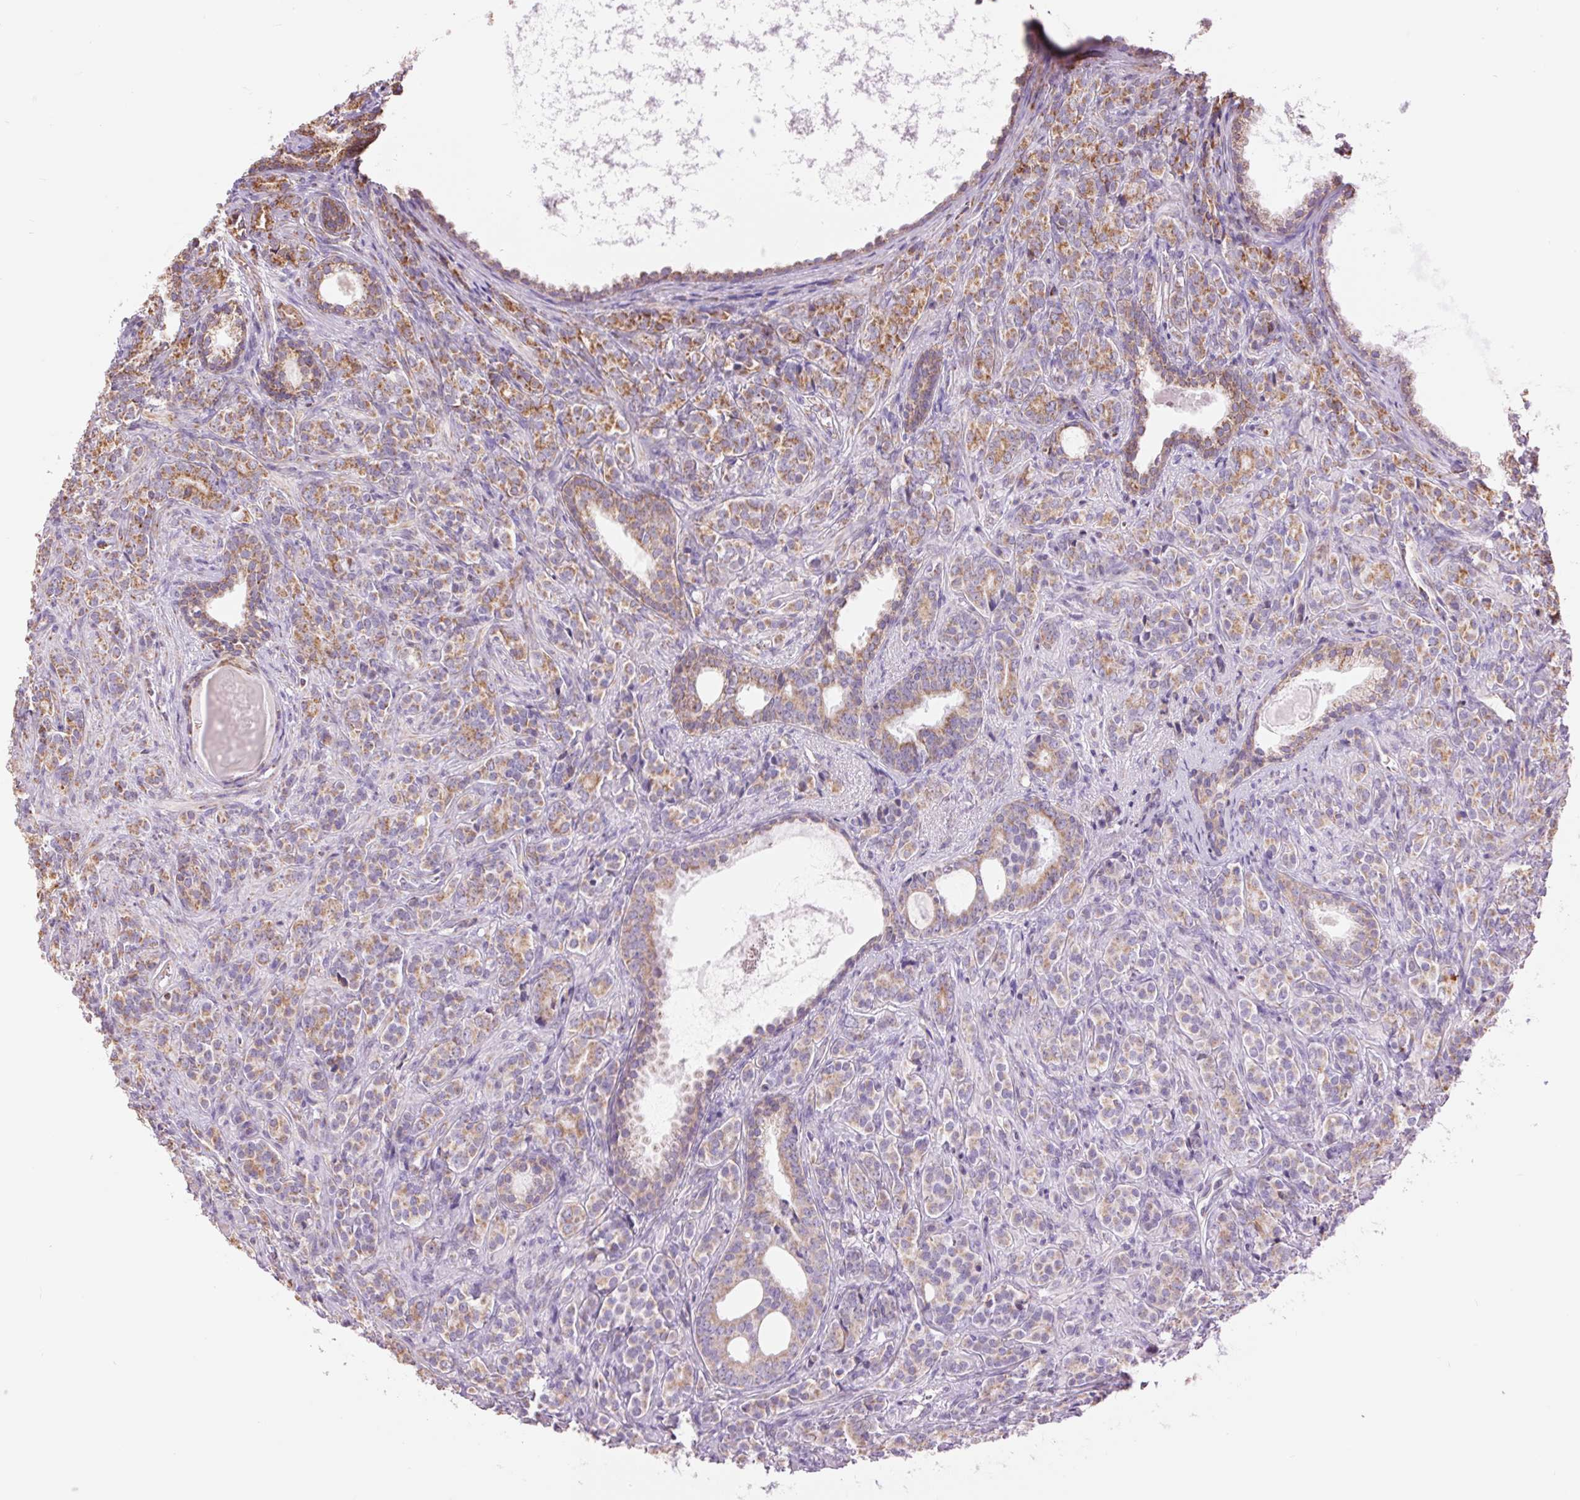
{"staining": {"intensity": "weak", "quantity": "25%-75%", "location": "cytoplasmic/membranous"}, "tissue": "prostate cancer", "cell_type": "Tumor cells", "image_type": "cancer", "snomed": [{"axis": "morphology", "description": "Adenocarcinoma, High grade"}, {"axis": "topography", "description": "Prostate"}], "caption": "Immunohistochemical staining of human prostate cancer (high-grade adenocarcinoma) shows low levels of weak cytoplasmic/membranous staining in about 25%-75% of tumor cells.", "gene": "ATP5PB", "patient": {"sex": "male", "age": 84}}